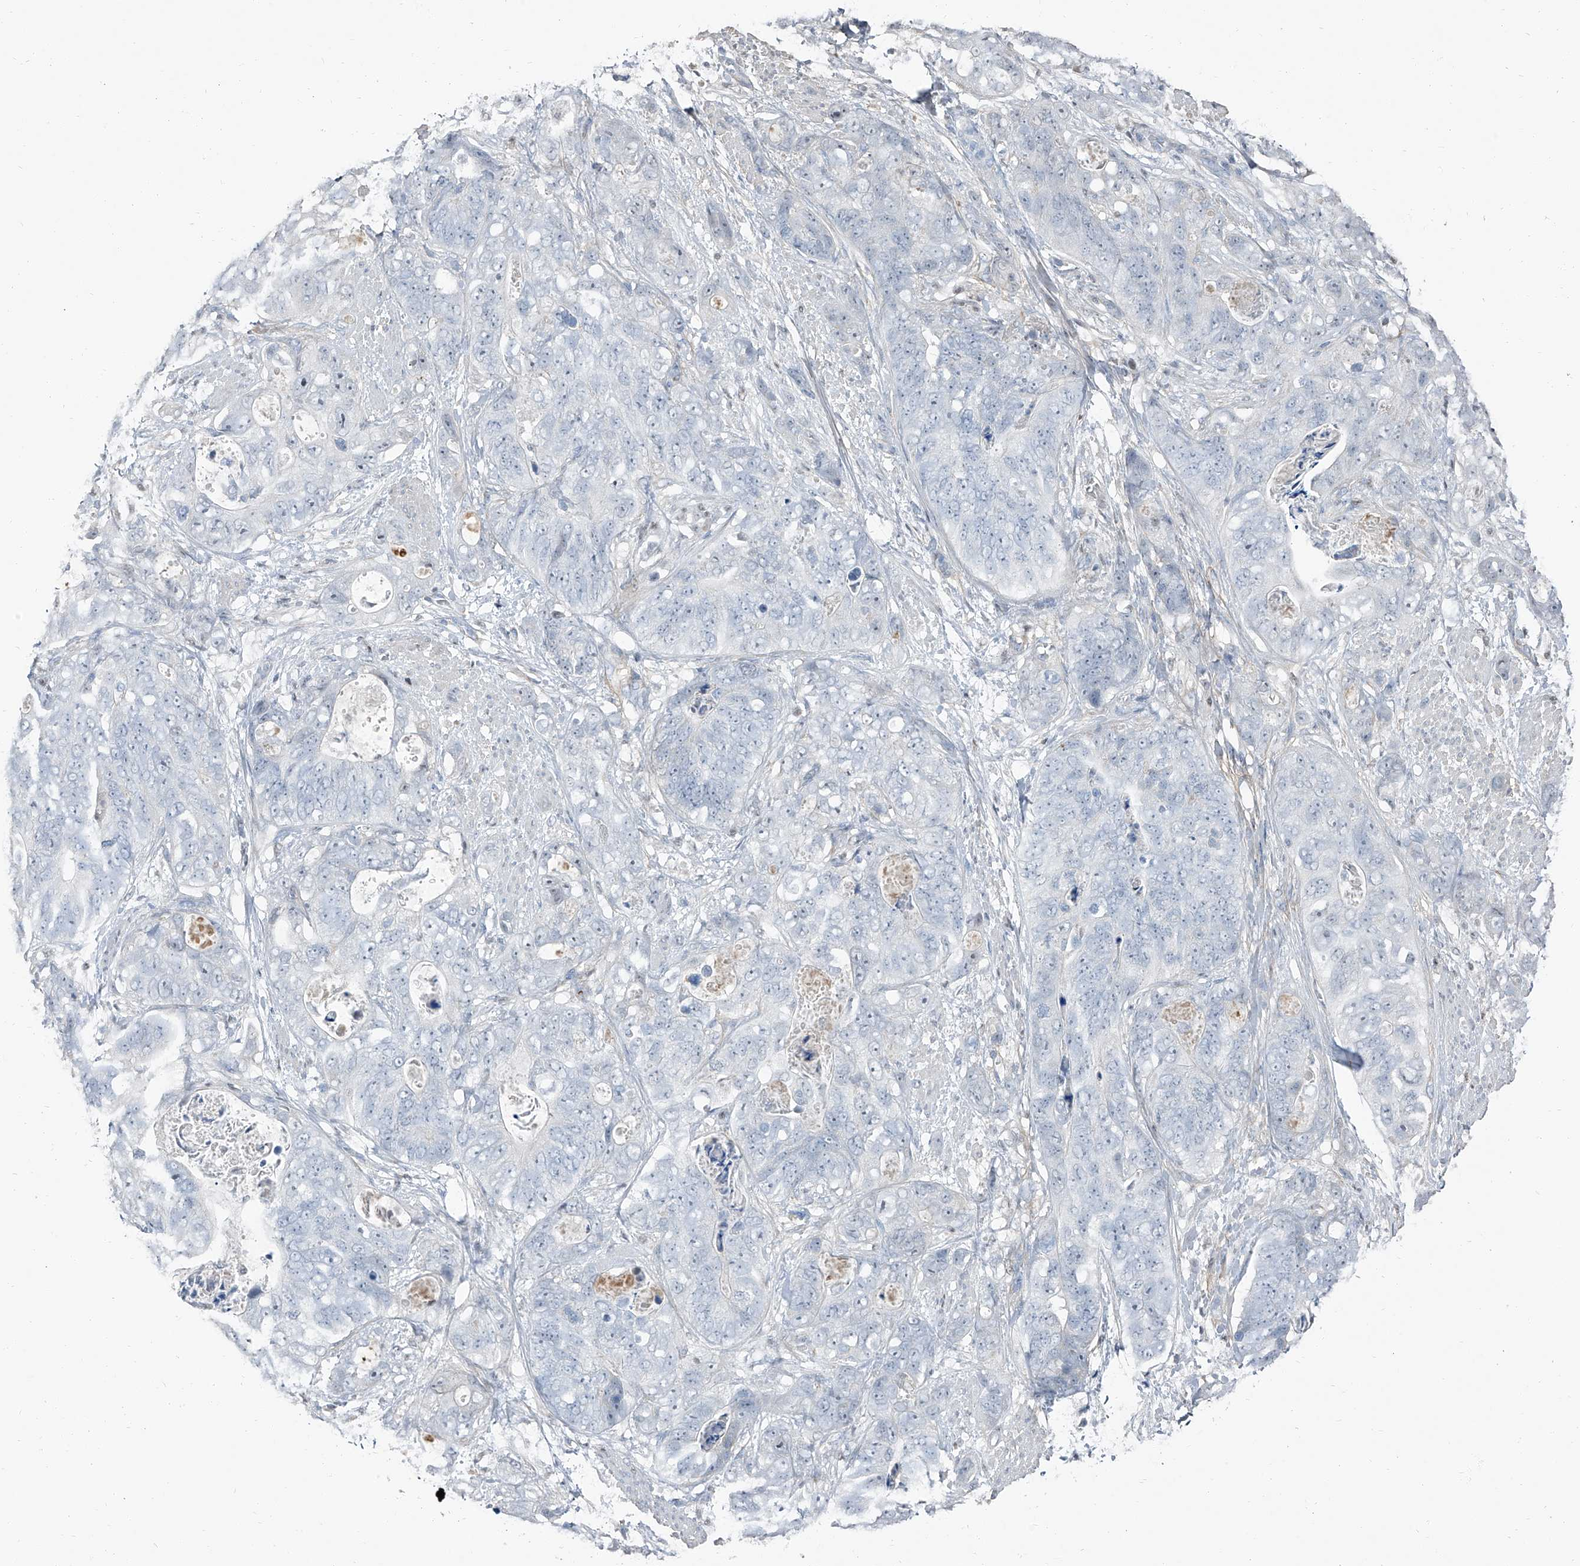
{"staining": {"intensity": "negative", "quantity": "none", "location": "none"}, "tissue": "stomach cancer", "cell_type": "Tumor cells", "image_type": "cancer", "snomed": [{"axis": "morphology", "description": "Adenocarcinoma, NOS"}, {"axis": "topography", "description": "Stomach"}], "caption": "The immunohistochemistry micrograph has no significant positivity in tumor cells of stomach cancer (adenocarcinoma) tissue.", "gene": "HOXA3", "patient": {"sex": "female", "age": 89}}